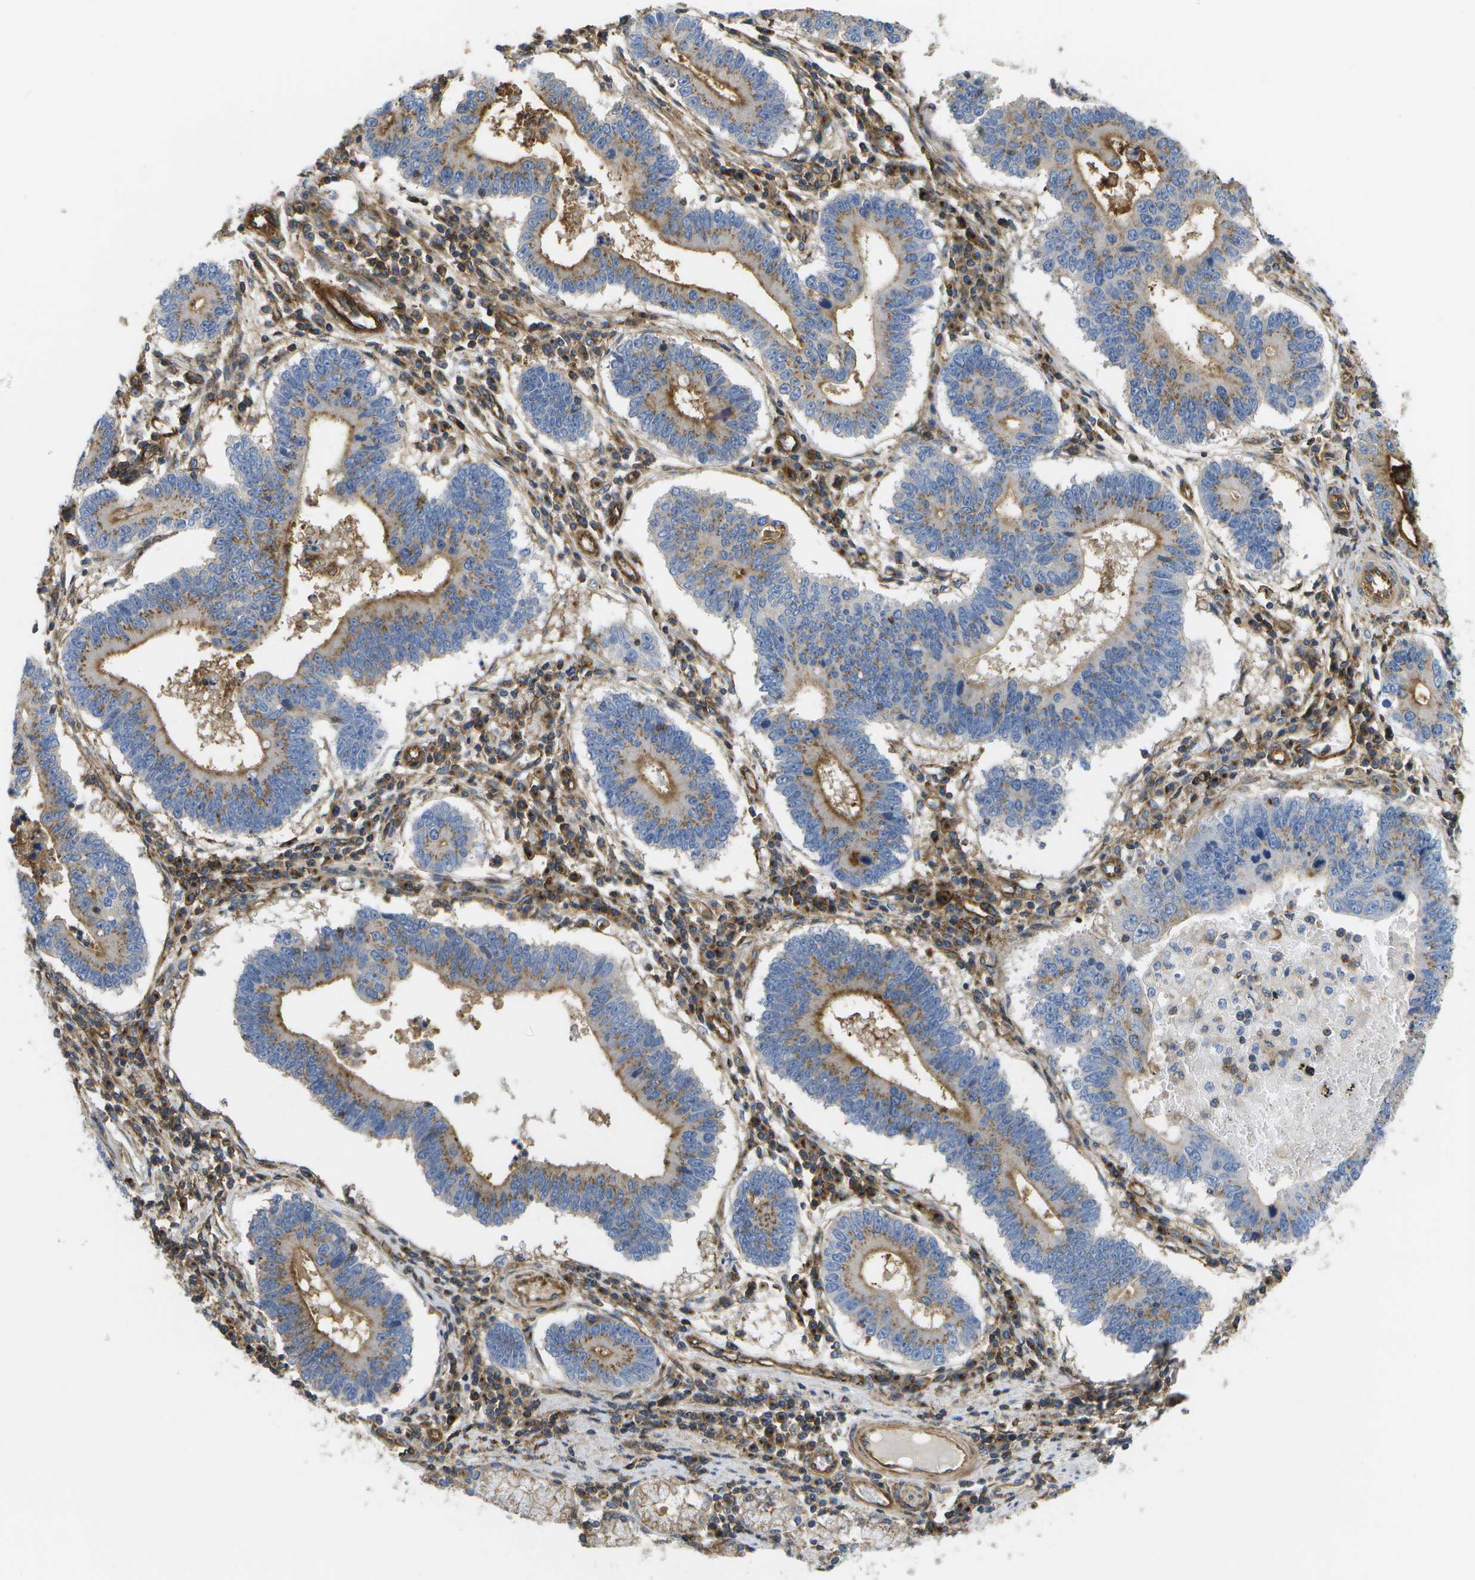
{"staining": {"intensity": "moderate", "quantity": ">75%", "location": "cytoplasmic/membranous"}, "tissue": "stomach cancer", "cell_type": "Tumor cells", "image_type": "cancer", "snomed": [{"axis": "morphology", "description": "Adenocarcinoma, NOS"}, {"axis": "topography", "description": "Stomach"}], "caption": "The image demonstrates immunohistochemical staining of adenocarcinoma (stomach). There is moderate cytoplasmic/membranous positivity is identified in about >75% of tumor cells.", "gene": "BST2", "patient": {"sex": "male", "age": 59}}